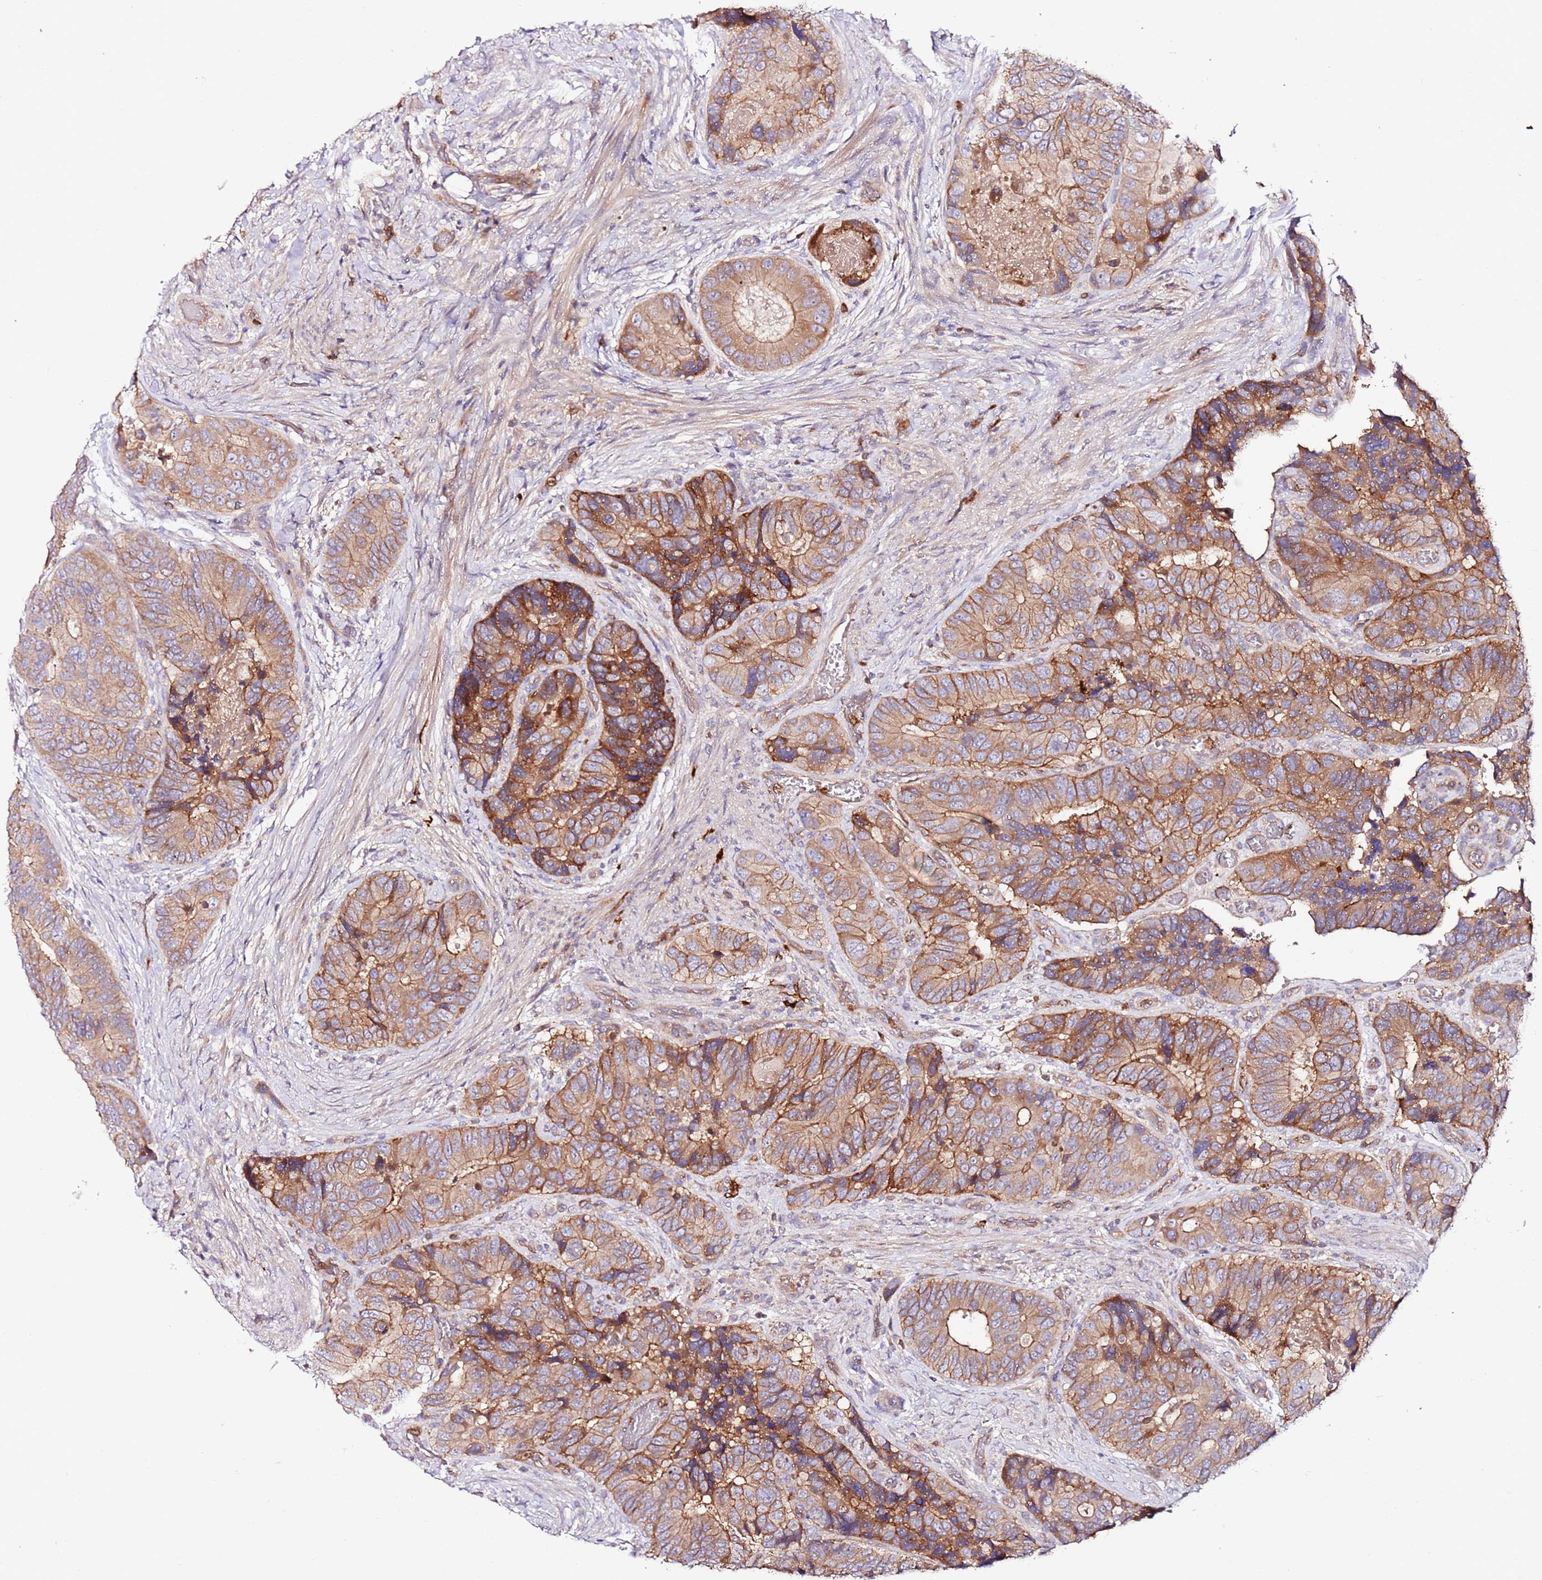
{"staining": {"intensity": "moderate", "quantity": ">75%", "location": "cytoplasmic/membranous"}, "tissue": "colorectal cancer", "cell_type": "Tumor cells", "image_type": "cancer", "snomed": [{"axis": "morphology", "description": "Adenocarcinoma, NOS"}, {"axis": "topography", "description": "Colon"}], "caption": "Human colorectal cancer (adenocarcinoma) stained with a protein marker shows moderate staining in tumor cells.", "gene": "FLVCR1", "patient": {"sex": "male", "age": 84}}